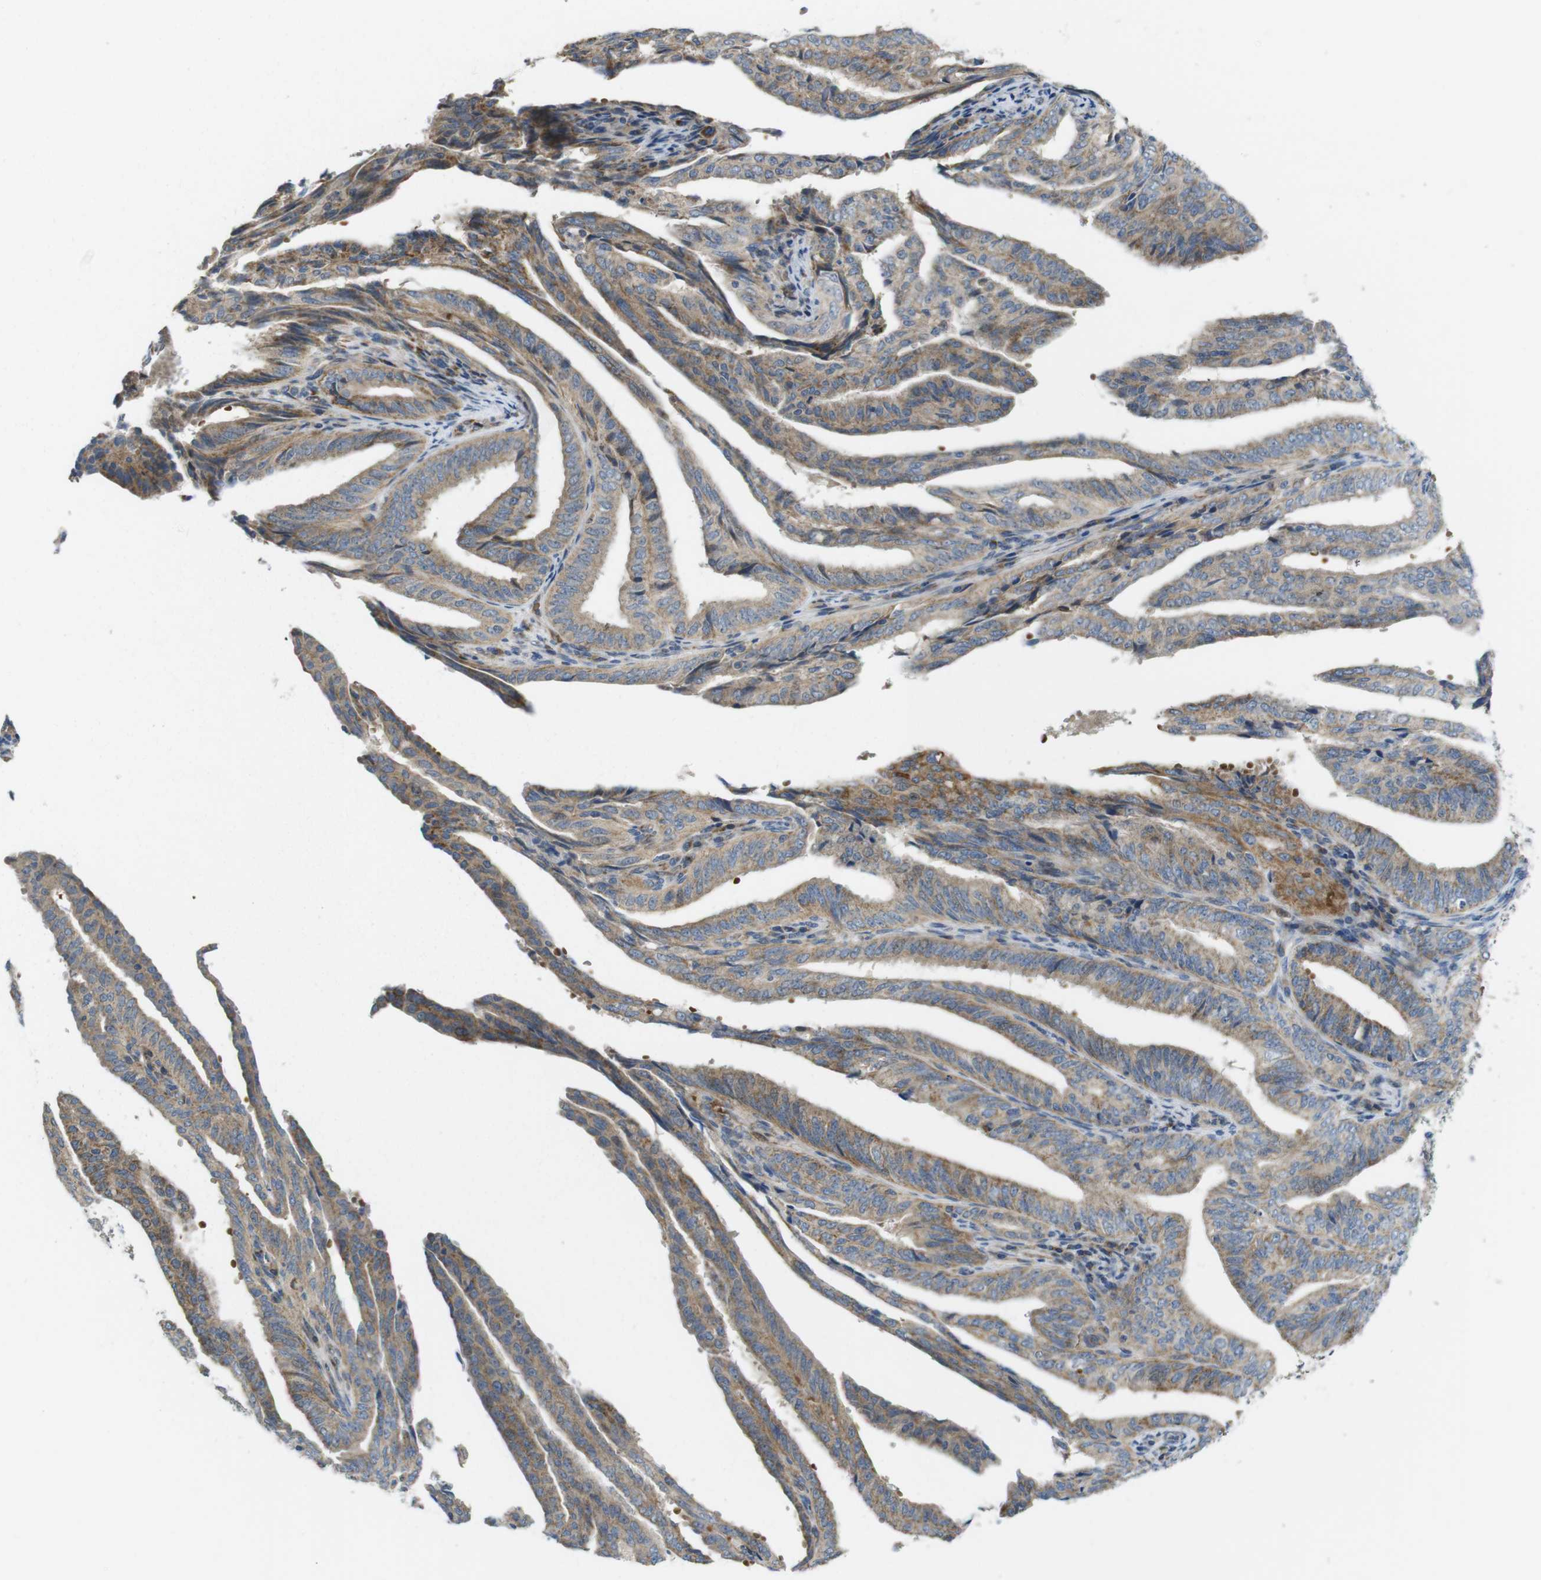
{"staining": {"intensity": "moderate", "quantity": ">75%", "location": "cytoplasmic/membranous"}, "tissue": "endometrial cancer", "cell_type": "Tumor cells", "image_type": "cancer", "snomed": [{"axis": "morphology", "description": "Adenocarcinoma, NOS"}, {"axis": "topography", "description": "Endometrium"}], "caption": "Endometrial adenocarcinoma was stained to show a protein in brown. There is medium levels of moderate cytoplasmic/membranous expression in approximately >75% of tumor cells.", "gene": "MARCHF1", "patient": {"sex": "female", "age": 58}}